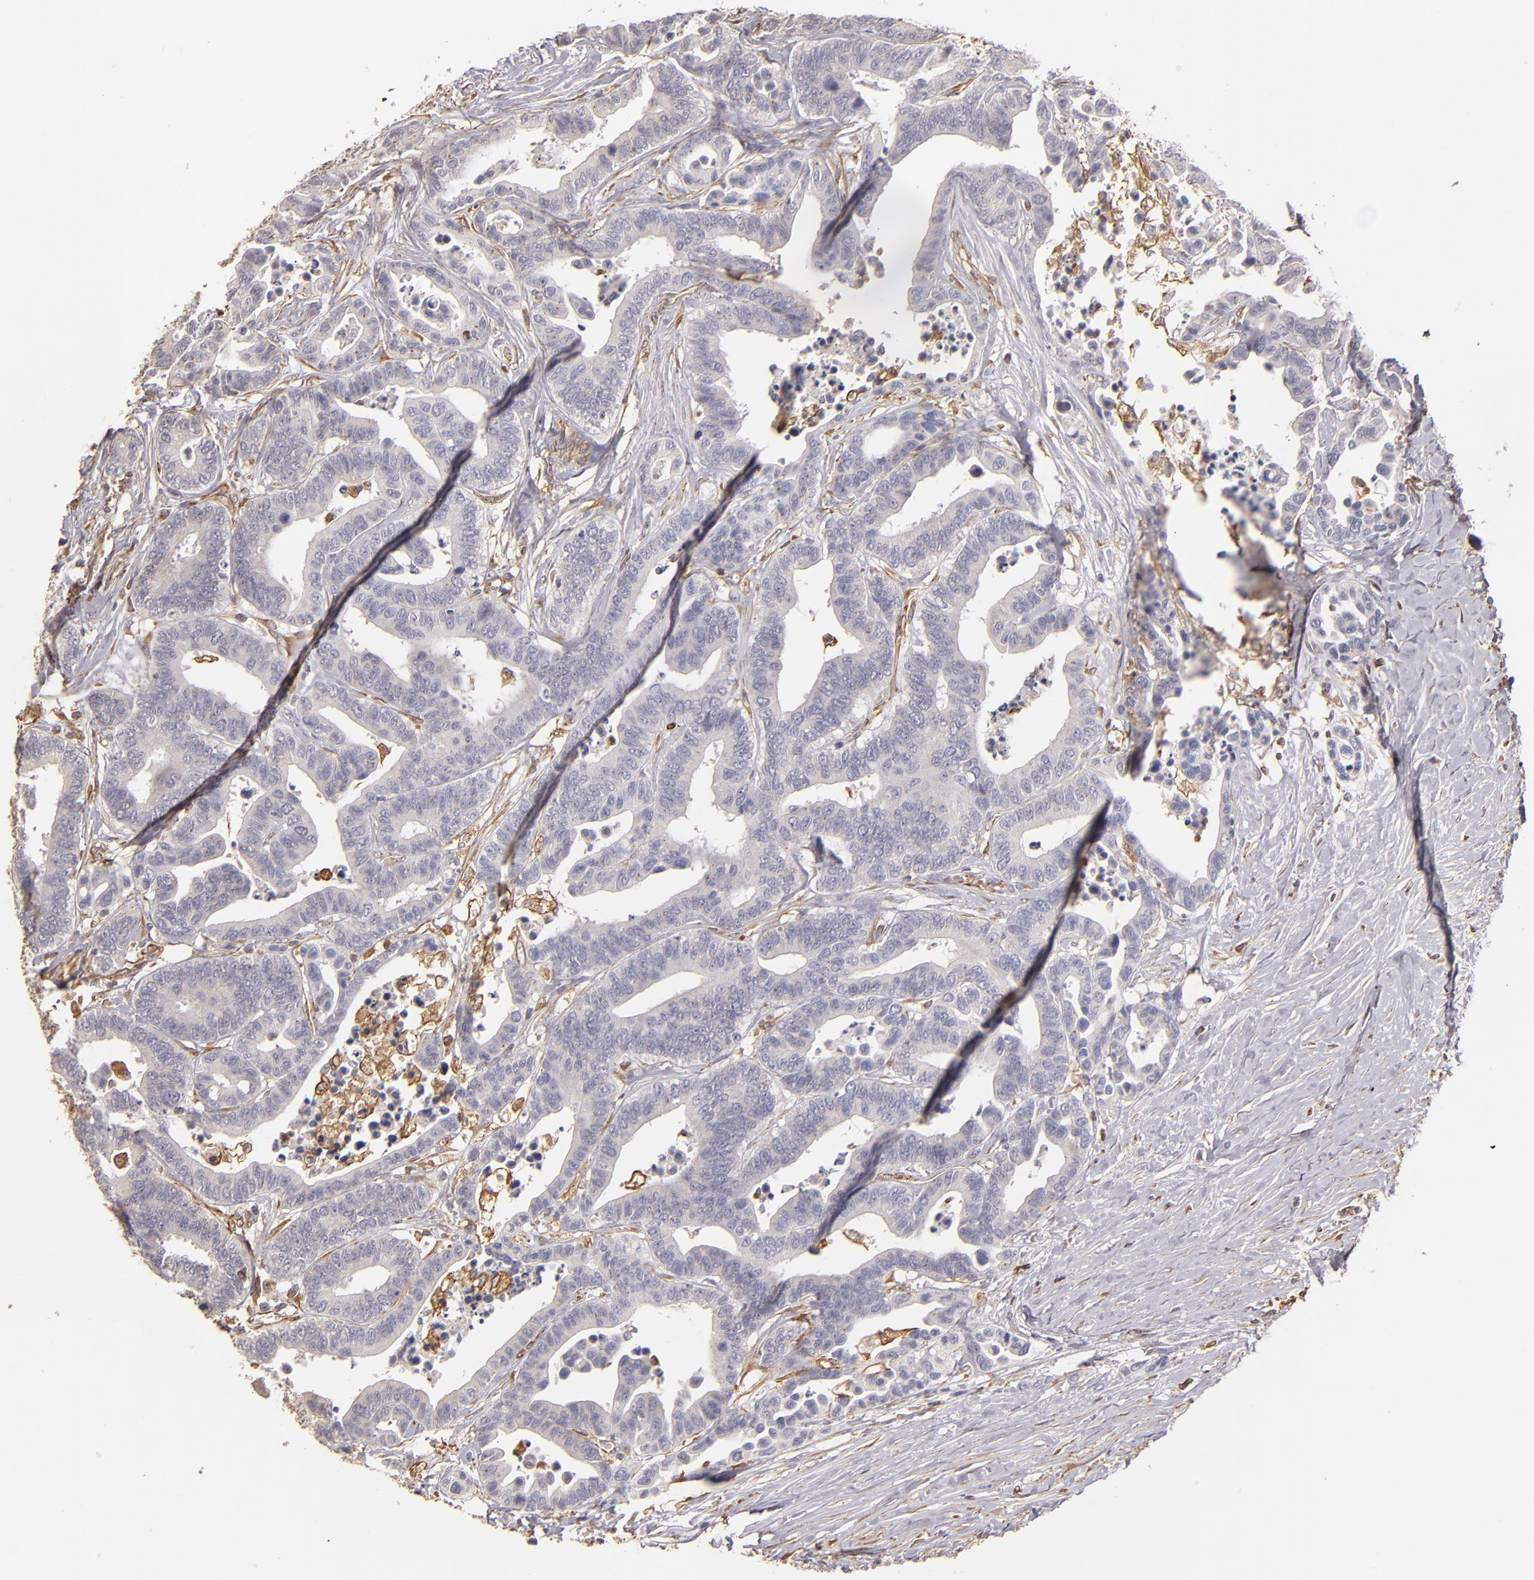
{"staining": {"intensity": "negative", "quantity": "none", "location": "none"}, "tissue": "colorectal cancer", "cell_type": "Tumor cells", "image_type": "cancer", "snomed": [{"axis": "morphology", "description": "Adenocarcinoma, NOS"}, {"axis": "topography", "description": "Colon"}], "caption": "Histopathology image shows no protein staining in tumor cells of colorectal cancer (adenocarcinoma) tissue.", "gene": "ABCC1", "patient": {"sex": "male", "age": 82}}